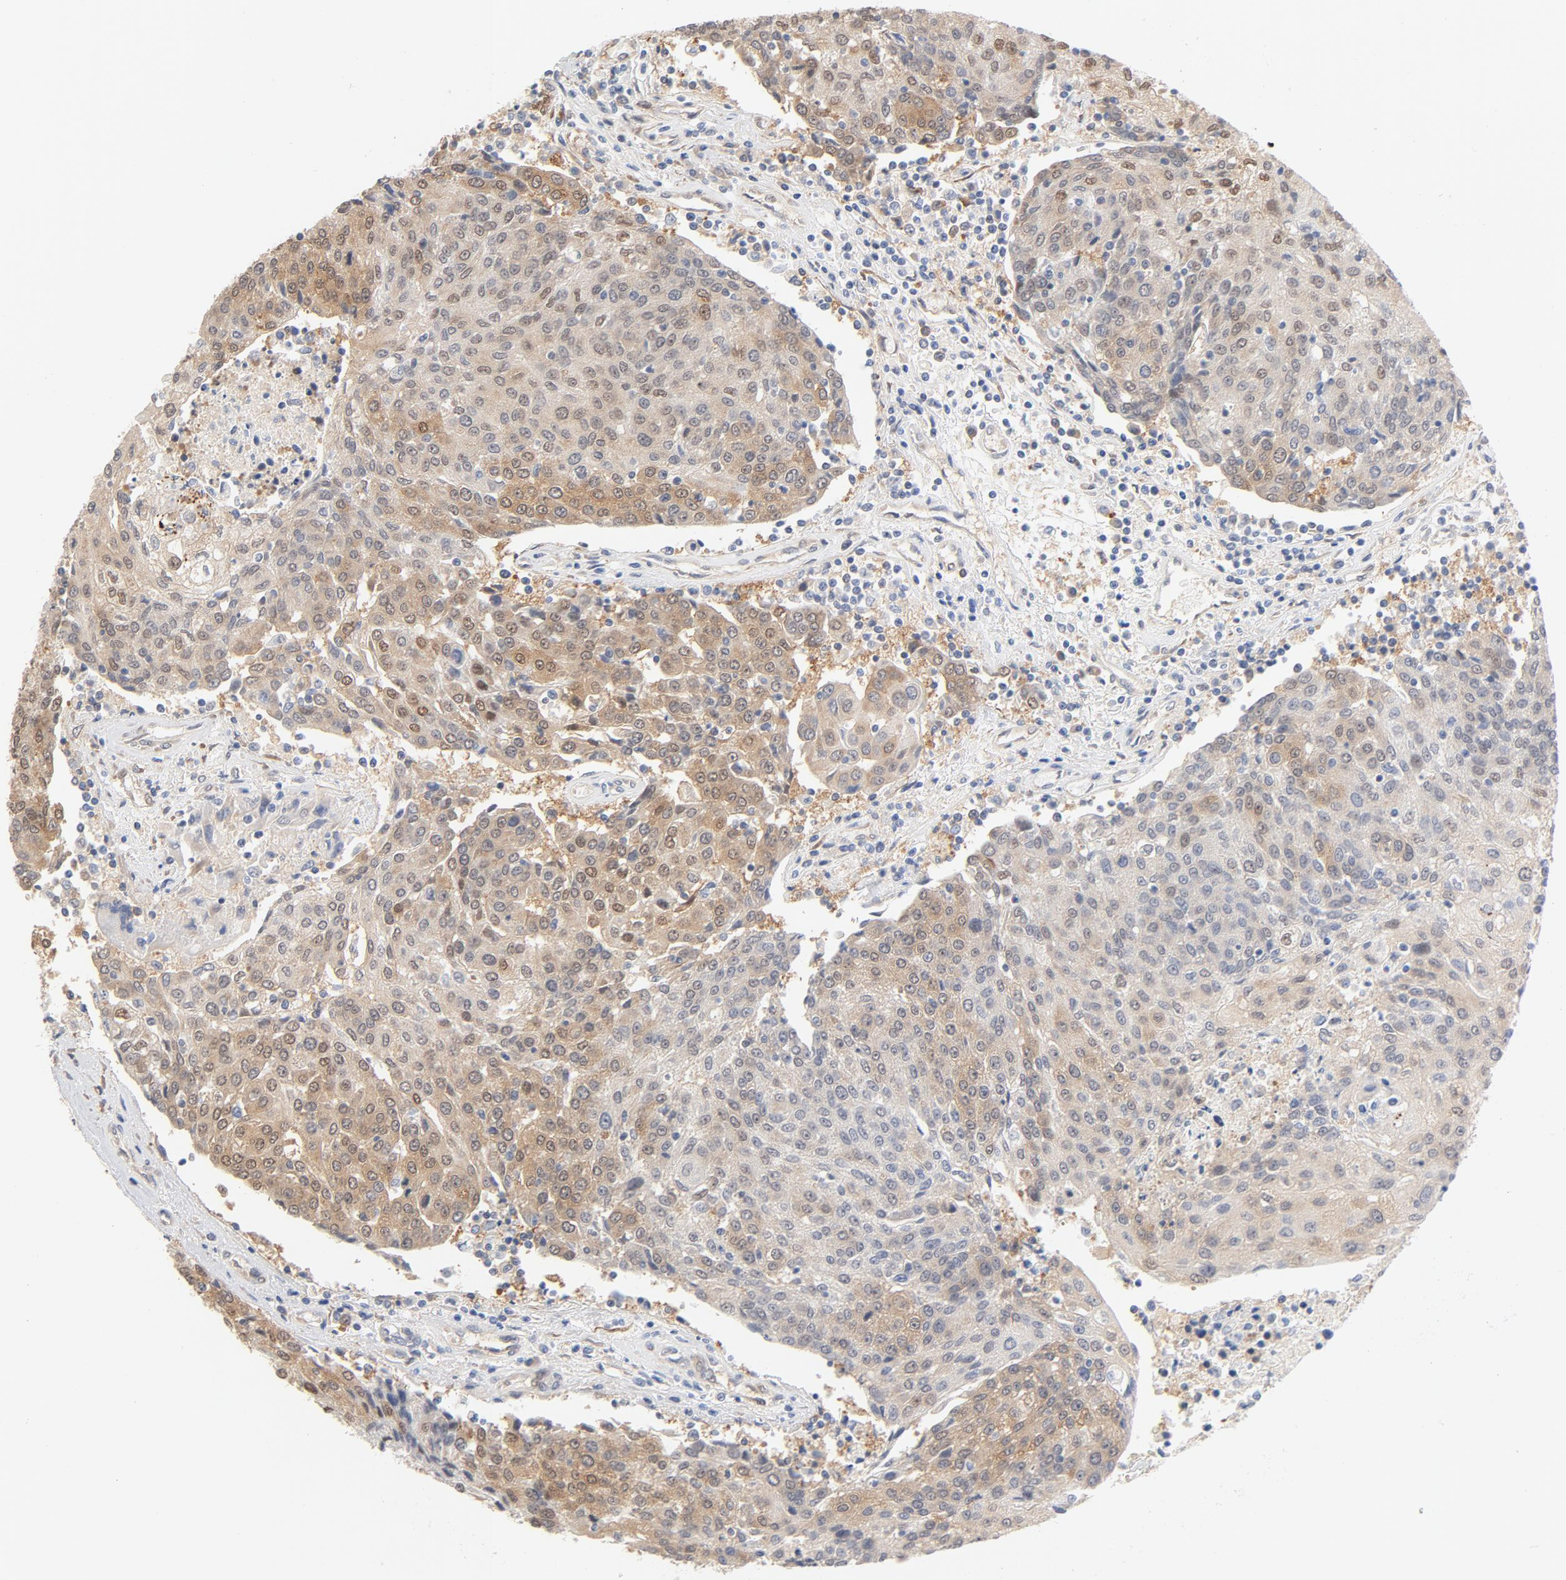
{"staining": {"intensity": "moderate", "quantity": ">75%", "location": "cytoplasmic/membranous"}, "tissue": "urothelial cancer", "cell_type": "Tumor cells", "image_type": "cancer", "snomed": [{"axis": "morphology", "description": "Urothelial carcinoma, High grade"}, {"axis": "topography", "description": "Urinary bladder"}], "caption": "IHC image of neoplastic tissue: human urothelial carcinoma (high-grade) stained using immunohistochemistry demonstrates medium levels of moderate protein expression localized specifically in the cytoplasmic/membranous of tumor cells, appearing as a cytoplasmic/membranous brown color.", "gene": "EIF4E", "patient": {"sex": "female", "age": 85}}